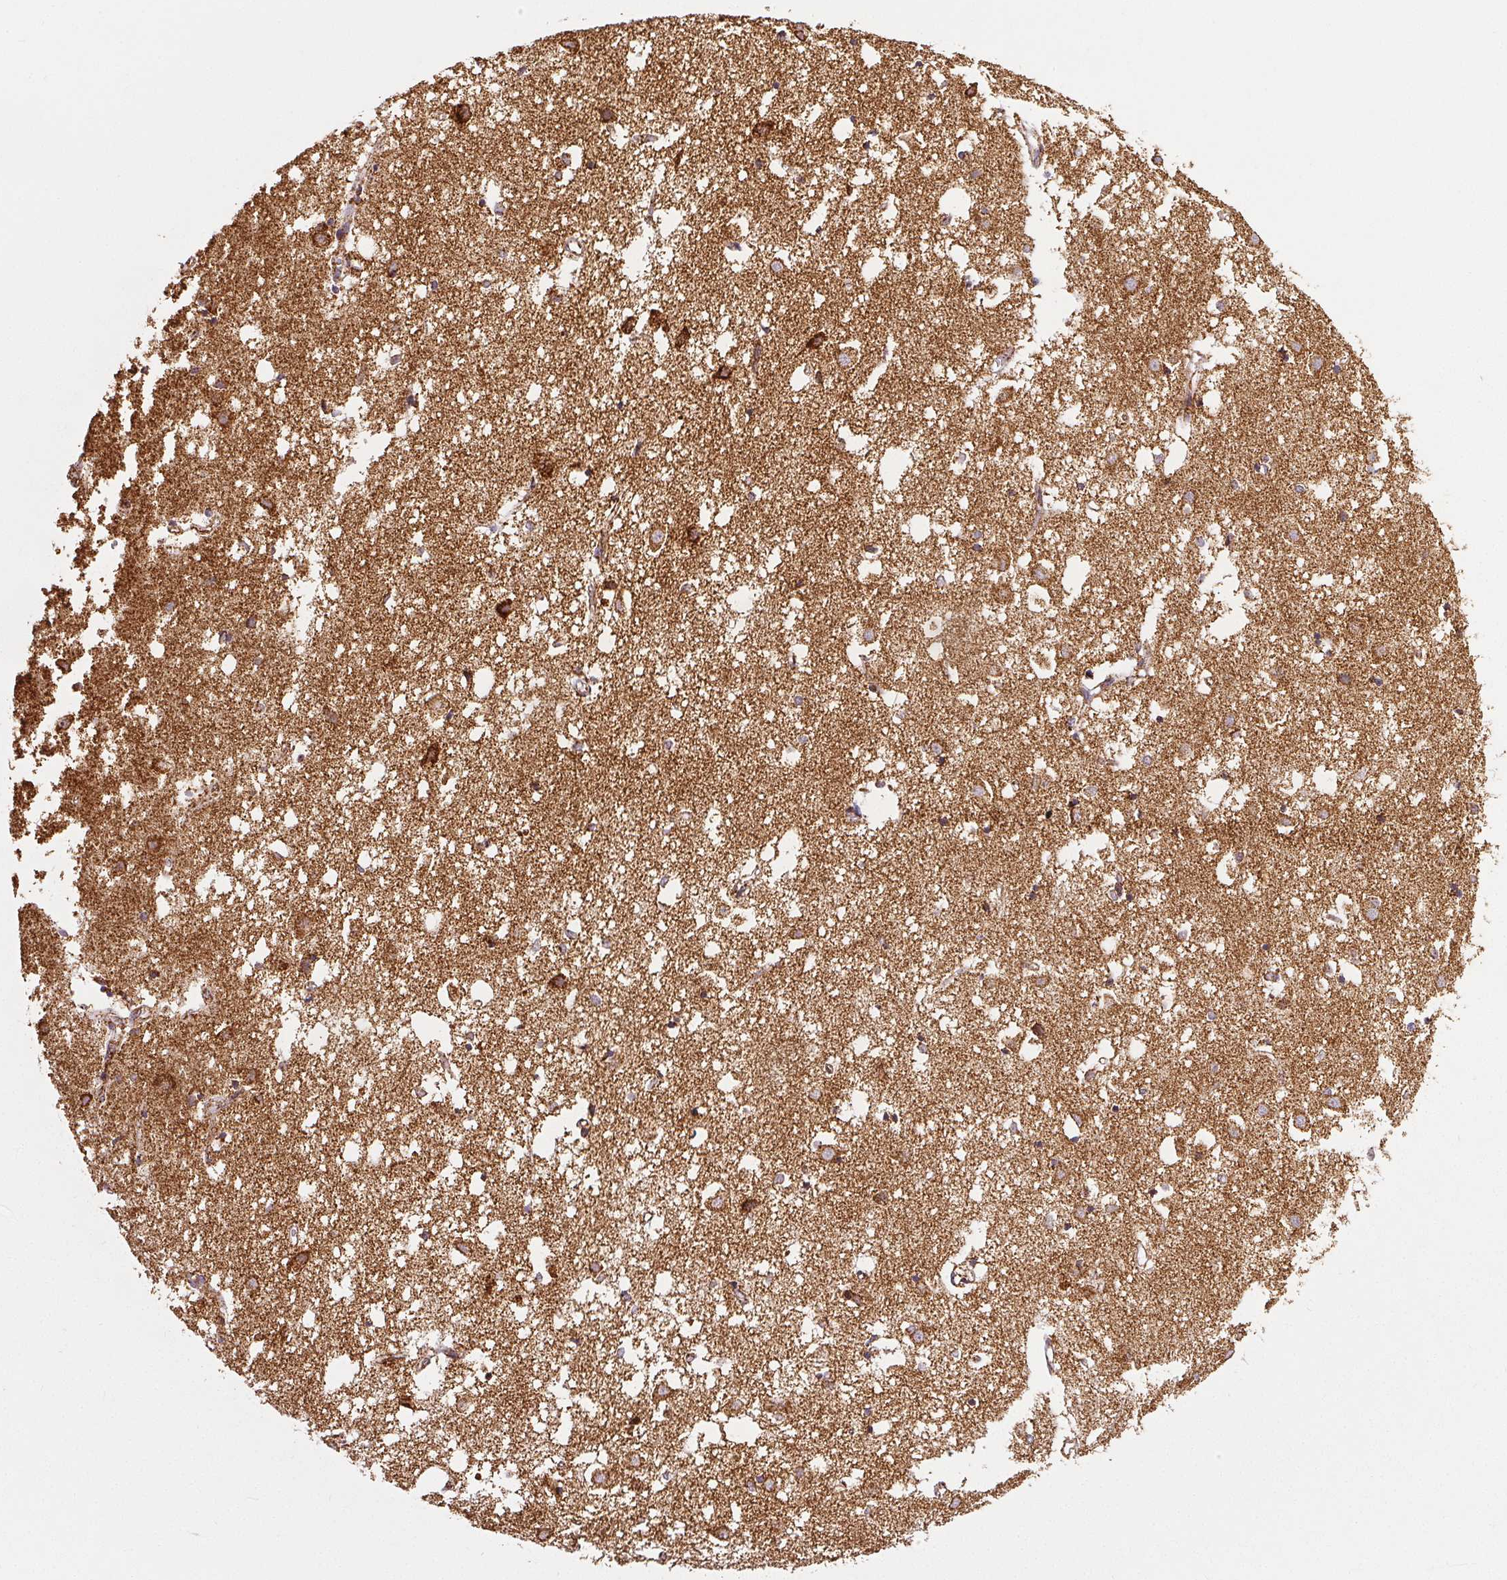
{"staining": {"intensity": "strong", "quantity": "25%-75%", "location": "cytoplasmic/membranous"}, "tissue": "caudate", "cell_type": "Glial cells", "image_type": "normal", "snomed": [{"axis": "morphology", "description": "Normal tissue, NOS"}, {"axis": "topography", "description": "Lateral ventricle wall"}], "caption": "Immunohistochemical staining of benign human caudate demonstrates 25%-75% levels of strong cytoplasmic/membranous protein expression in approximately 25%-75% of glial cells. (IHC, brightfield microscopy, high magnification).", "gene": "SDHB", "patient": {"sex": "male", "age": 70}}